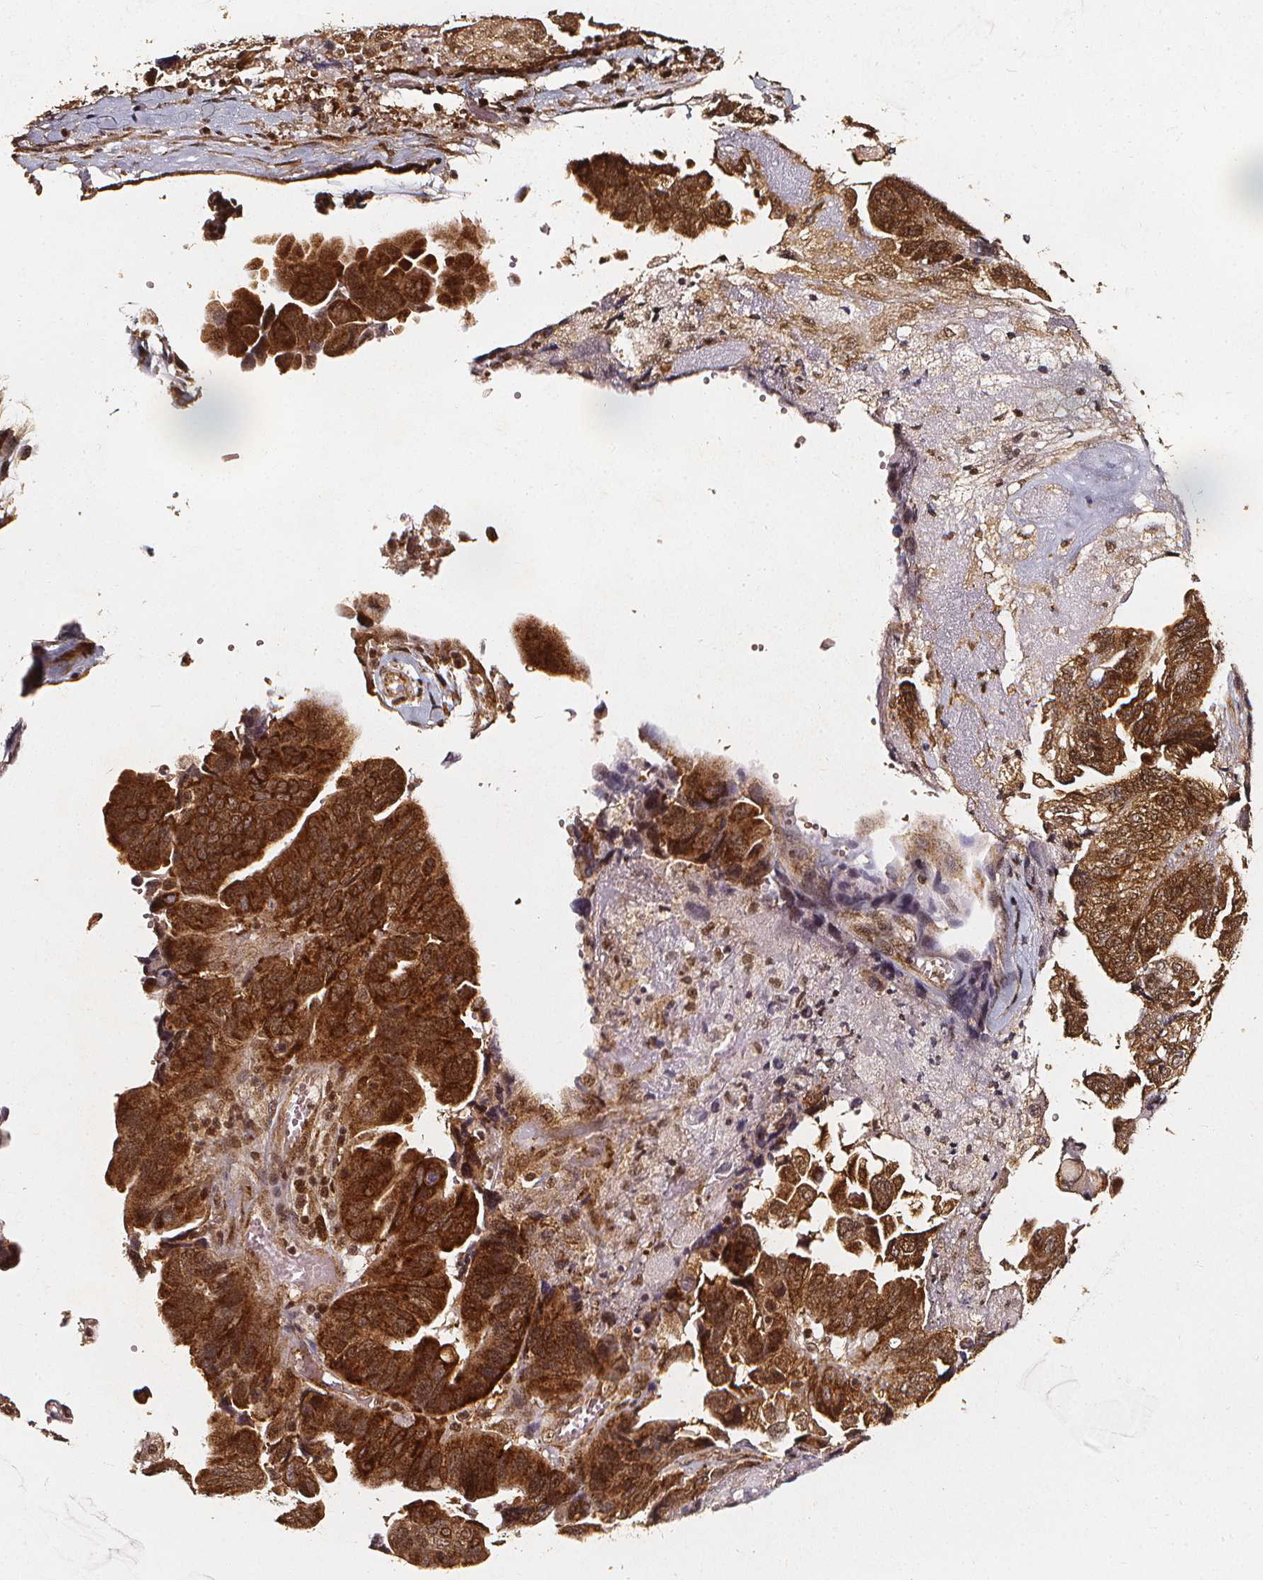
{"staining": {"intensity": "strong", "quantity": ">75%", "location": "cytoplasmic/membranous,nuclear"}, "tissue": "ovarian cancer", "cell_type": "Tumor cells", "image_type": "cancer", "snomed": [{"axis": "morphology", "description": "Cystadenocarcinoma, serous, NOS"}, {"axis": "topography", "description": "Ovary"}], "caption": "An immunohistochemistry image of neoplastic tissue is shown. Protein staining in brown labels strong cytoplasmic/membranous and nuclear positivity in serous cystadenocarcinoma (ovarian) within tumor cells.", "gene": "SMN1", "patient": {"sex": "female", "age": 79}}